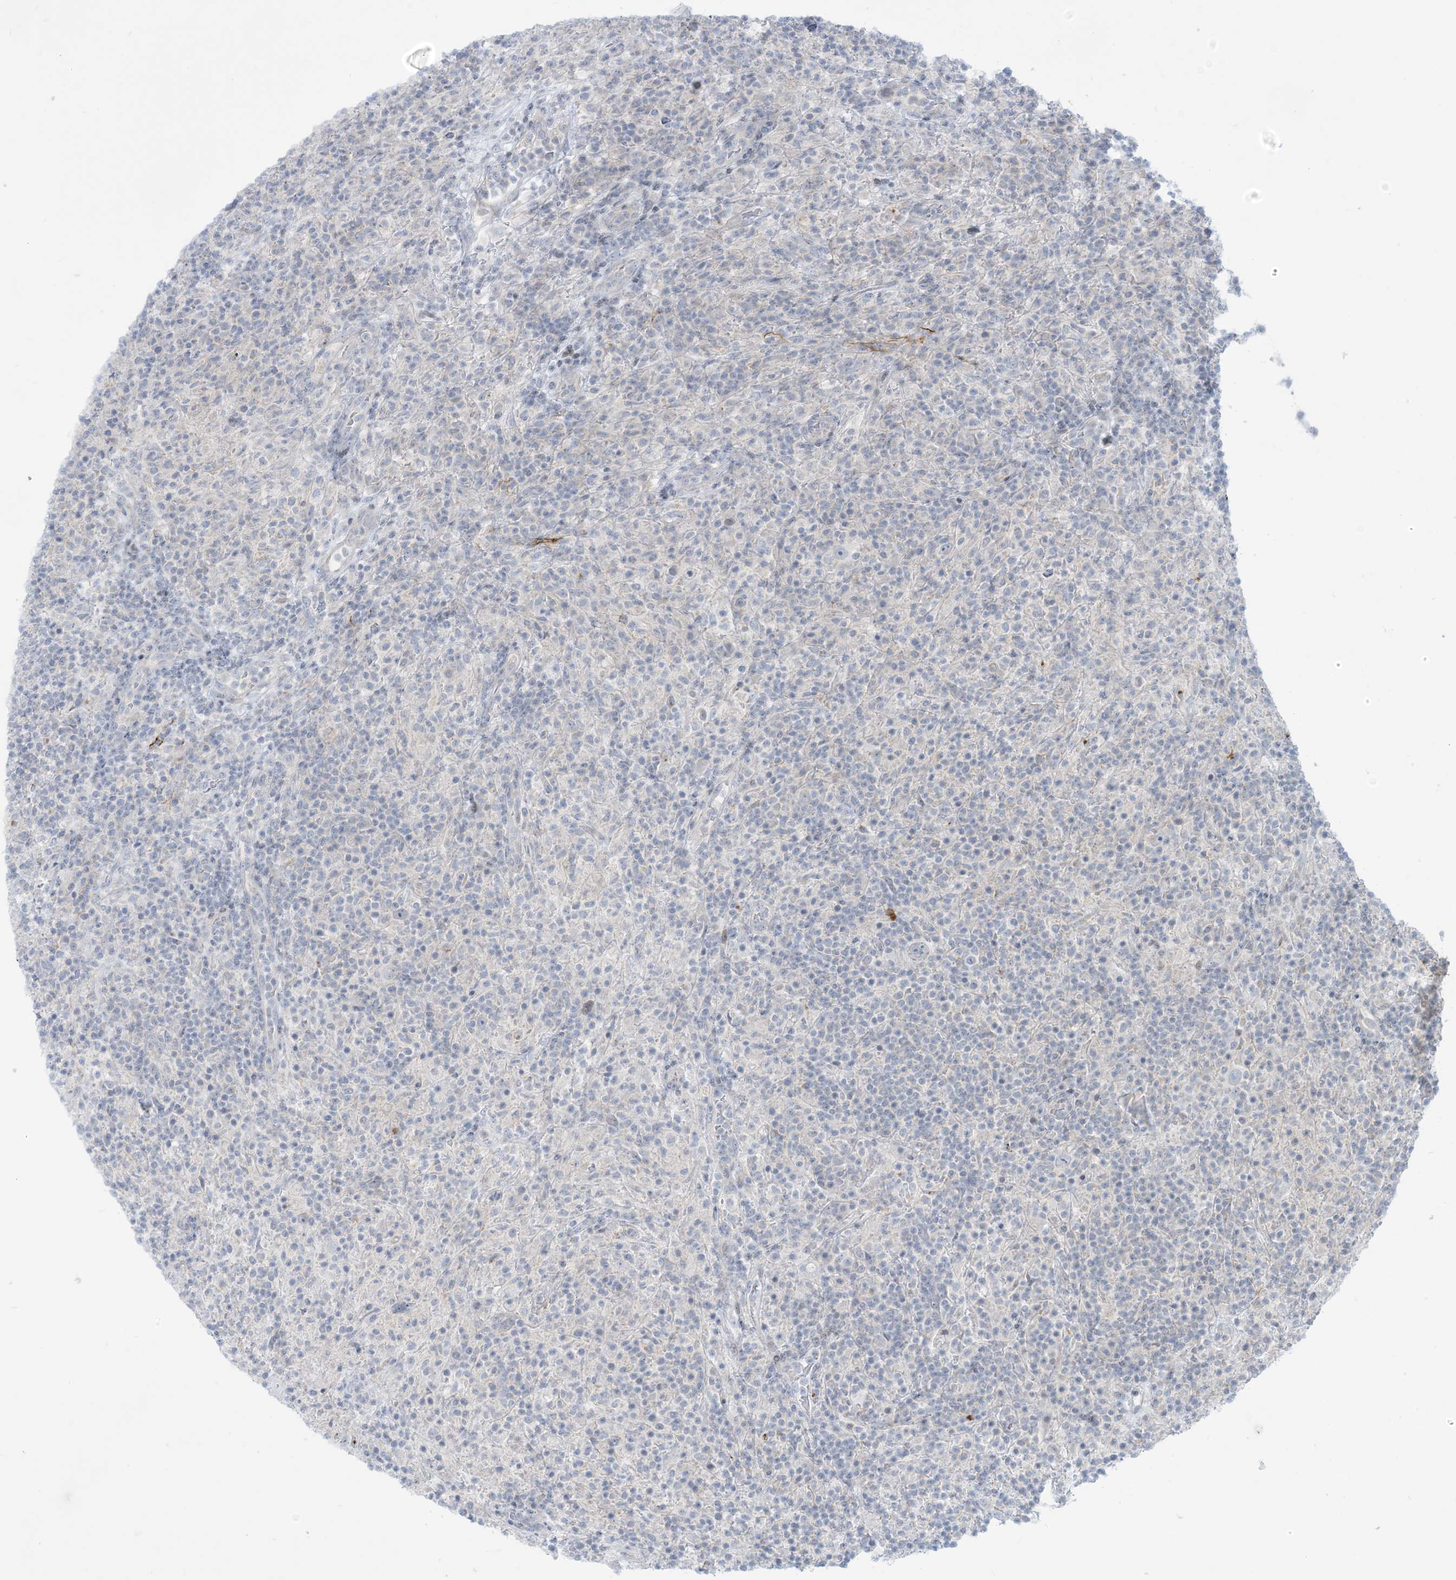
{"staining": {"intensity": "negative", "quantity": "none", "location": "none"}, "tissue": "lymphoma", "cell_type": "Tumor cells", "image_type": "cancer", "snomed": [{"axis": "morphology", "description": "Hodgkin's disease, NOS"}, {"axis": "topography", "description": "Lymph node"}], "caption": "Tumor cells are negative for brown protein staining in lymphoma. Nuclei are stained in blue.", "gene": "AFTPH", "patient": {"sex": "male", "age": 70}}